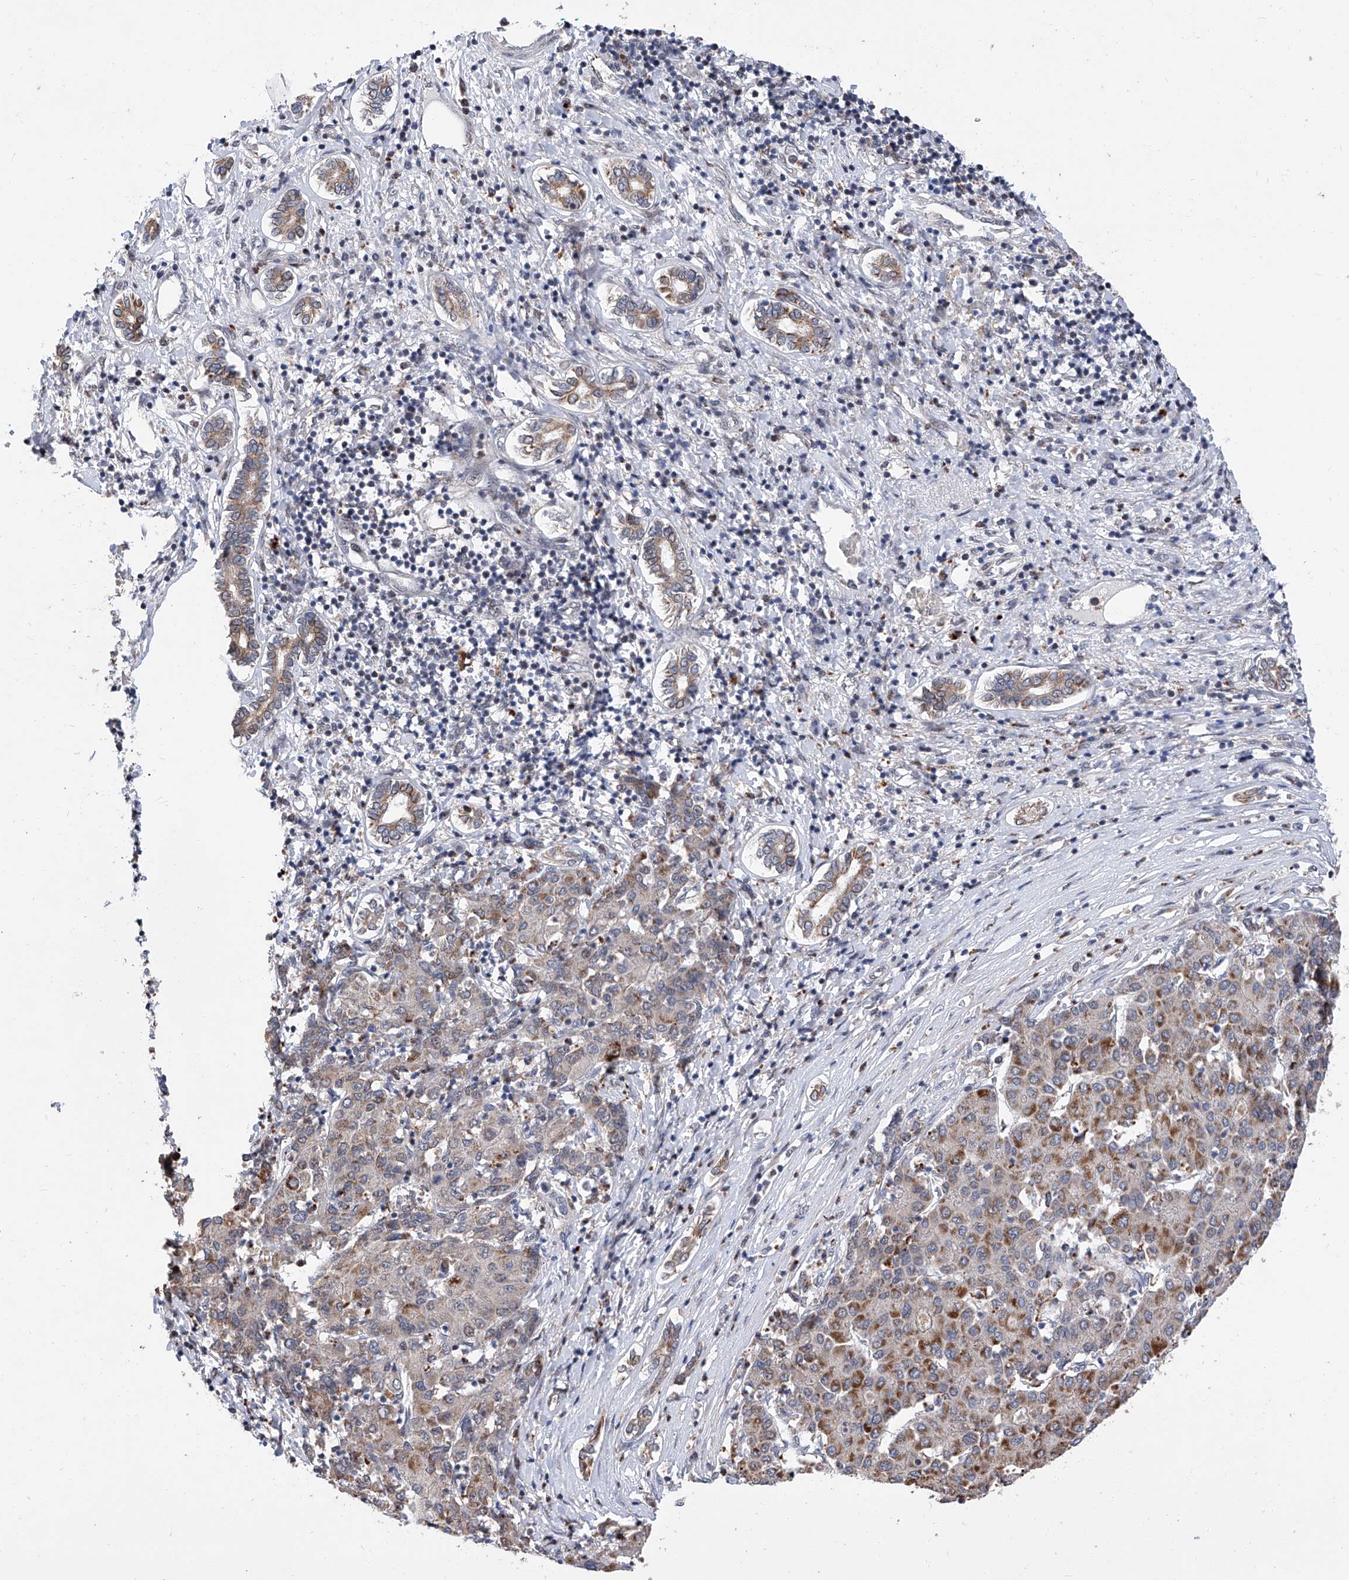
{"staining": {"intensity": "moderate", "quantity": "25%-75%", "location": "cytoplasmic/membranous"}, "tissue": "liver cancer", "cell_type": "Tumor cells", "image_type": "cancer", "snomed": [{"axis": "morphology", "description": "Carcinoma, Hepatocellular, NOS"}, {"axis": "topography", "description": "Liver"}], "caption": "A high-resolution histopathology image shows immunohistochemistry staining of liver hepatocellular carcinoma, which displays moderate cytoplasmic/membranous positivity in approximately 25%-75% of tumor cells.", "gene": "FARP2", "patient": {"sex": "male", "age": 65}}